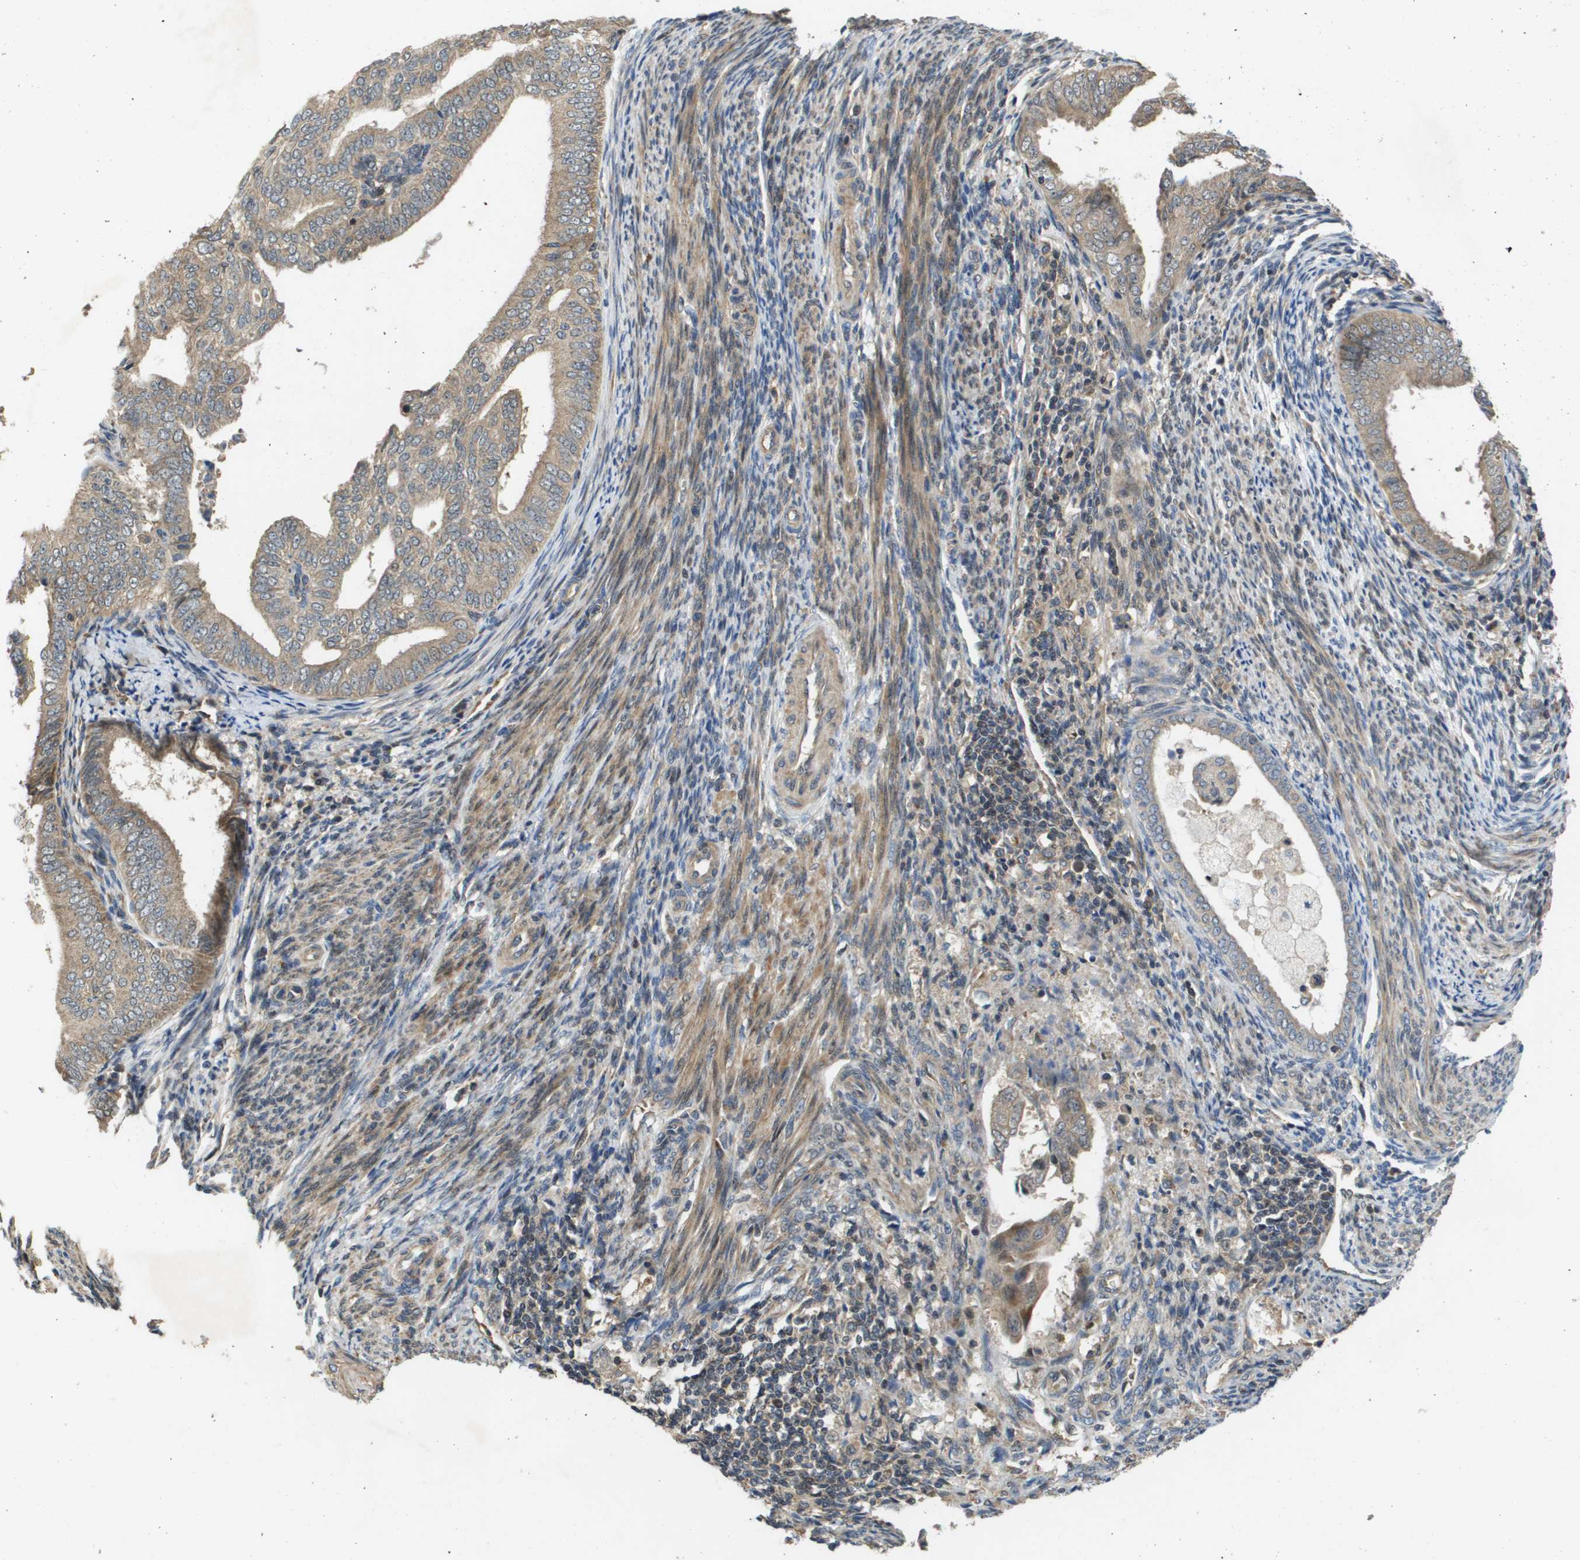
{"staining": {"intensity": "weak", "quantity": ">75%", "location": "cytoplasmic/membranous"}, "tissue": "endometrial cancer", "cell_type": "Tumor cells", "image_type": "cancer", "snomed": [{"axis": "morphology", "description": "Adenocarcinoma, NOS"}, {"axis": "topography", "description": "Endometrium"}], "caption": "High-power microscopy captured an immunohistochemistry image of endometrial cancer, revealing weak cytoplasmic/membranous expression in about >75% of tumor cells.", "gene": "RBM38", "patient": {"sex": "female", "age": 58}}